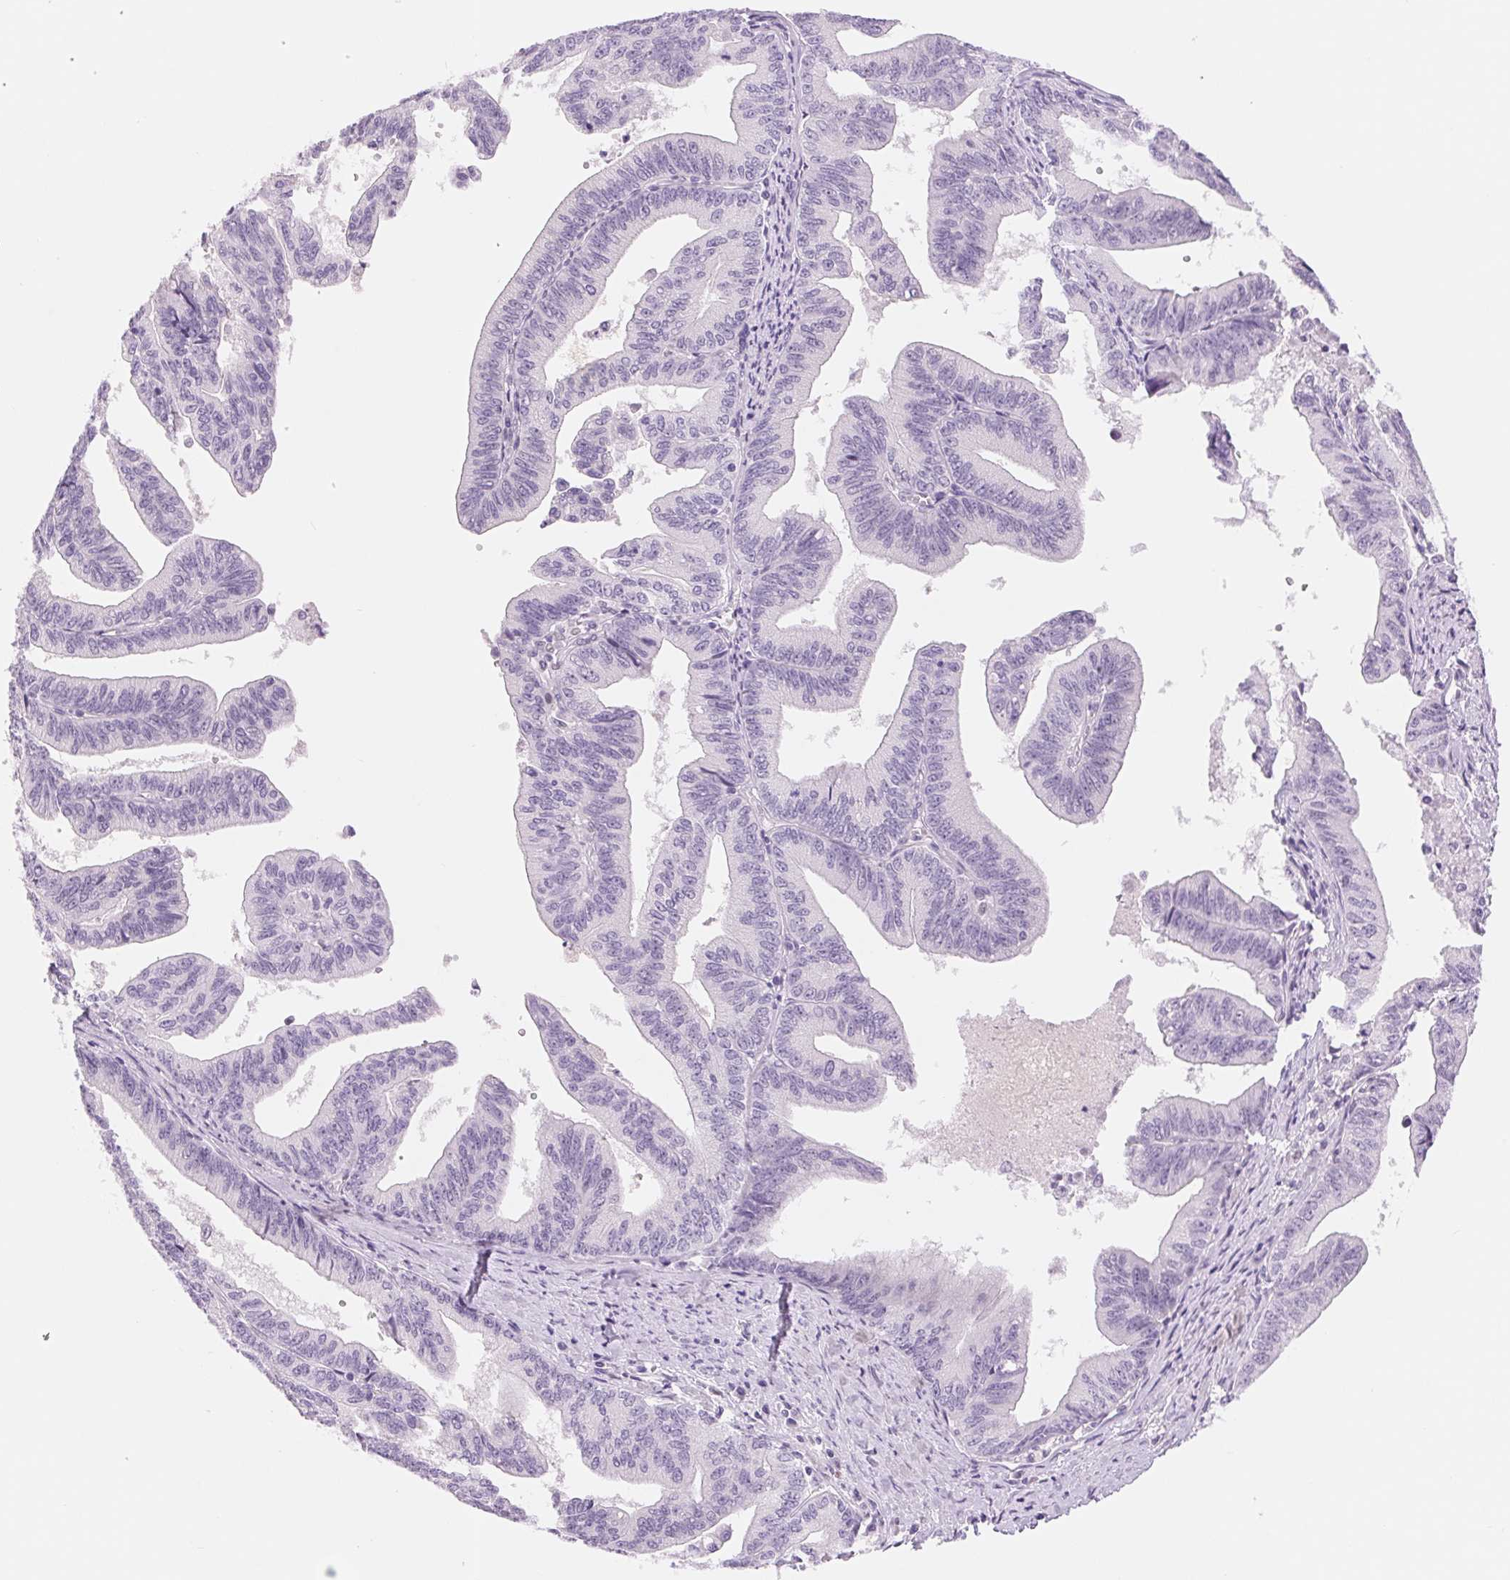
{"staining": {"intensity": "negative", "quantity": "none", "location": "none"}, "tissue": "endometrial cancer", "cell_type": "Tumor cells", "image_type": "cancer", "snomed": [{"axis": "morphology", "description": "Adenocarcinoma, NOS"}, {"axis": "topography", "description": "Endometrium"}], "caption": "Human endometrial cancer stained for a protein using immunohistochemistry exhibits no staining in tumor cells.", "gene": "ASGR2", "patient": {"sex": "female", "age": 65}}